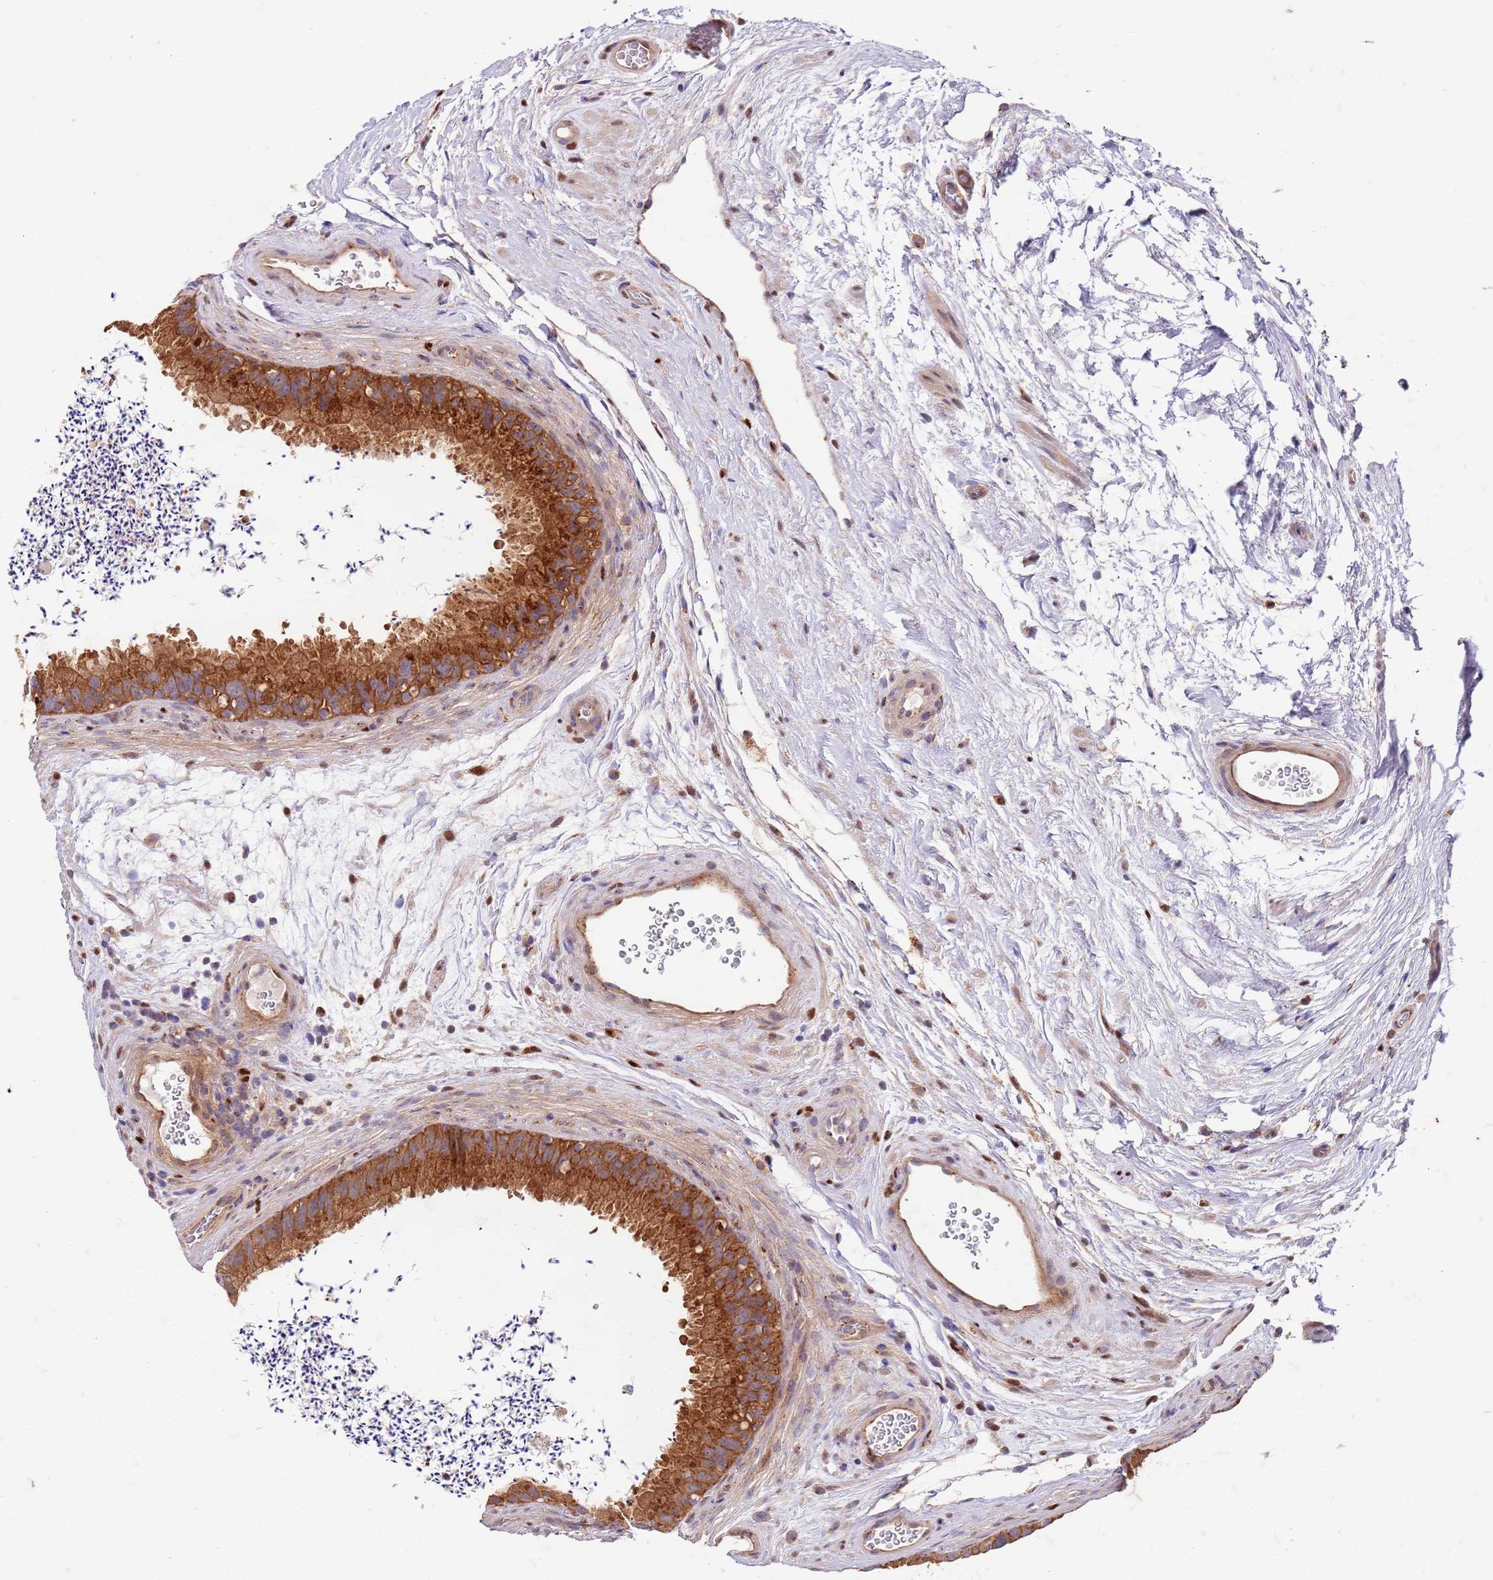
{"staining": {"intensity": "moderate", "quantity": ">75%", "location": "cytoplasmic/membranous"}, "tissue": "epididymis", "cell_type": "Glandular cells", "image_type": "normal", "snomed": [{"axis": "morphology", "description": "Normal tissue, NOS"}, {"axis": "topography", "description": "Epididymis, spermatic cord, NOS"}], "caption": "Immunohistochemistry (IHC) of normal human epididymis displays medium levels of moderate cytoplasmic/membranous expression in about >75% of glandular cells. Immunohistochemistry stains the protein in brown and the nuclei are stained blue.", "gene": "OSBP", "patient": {"sex": "male", "age": 50}}